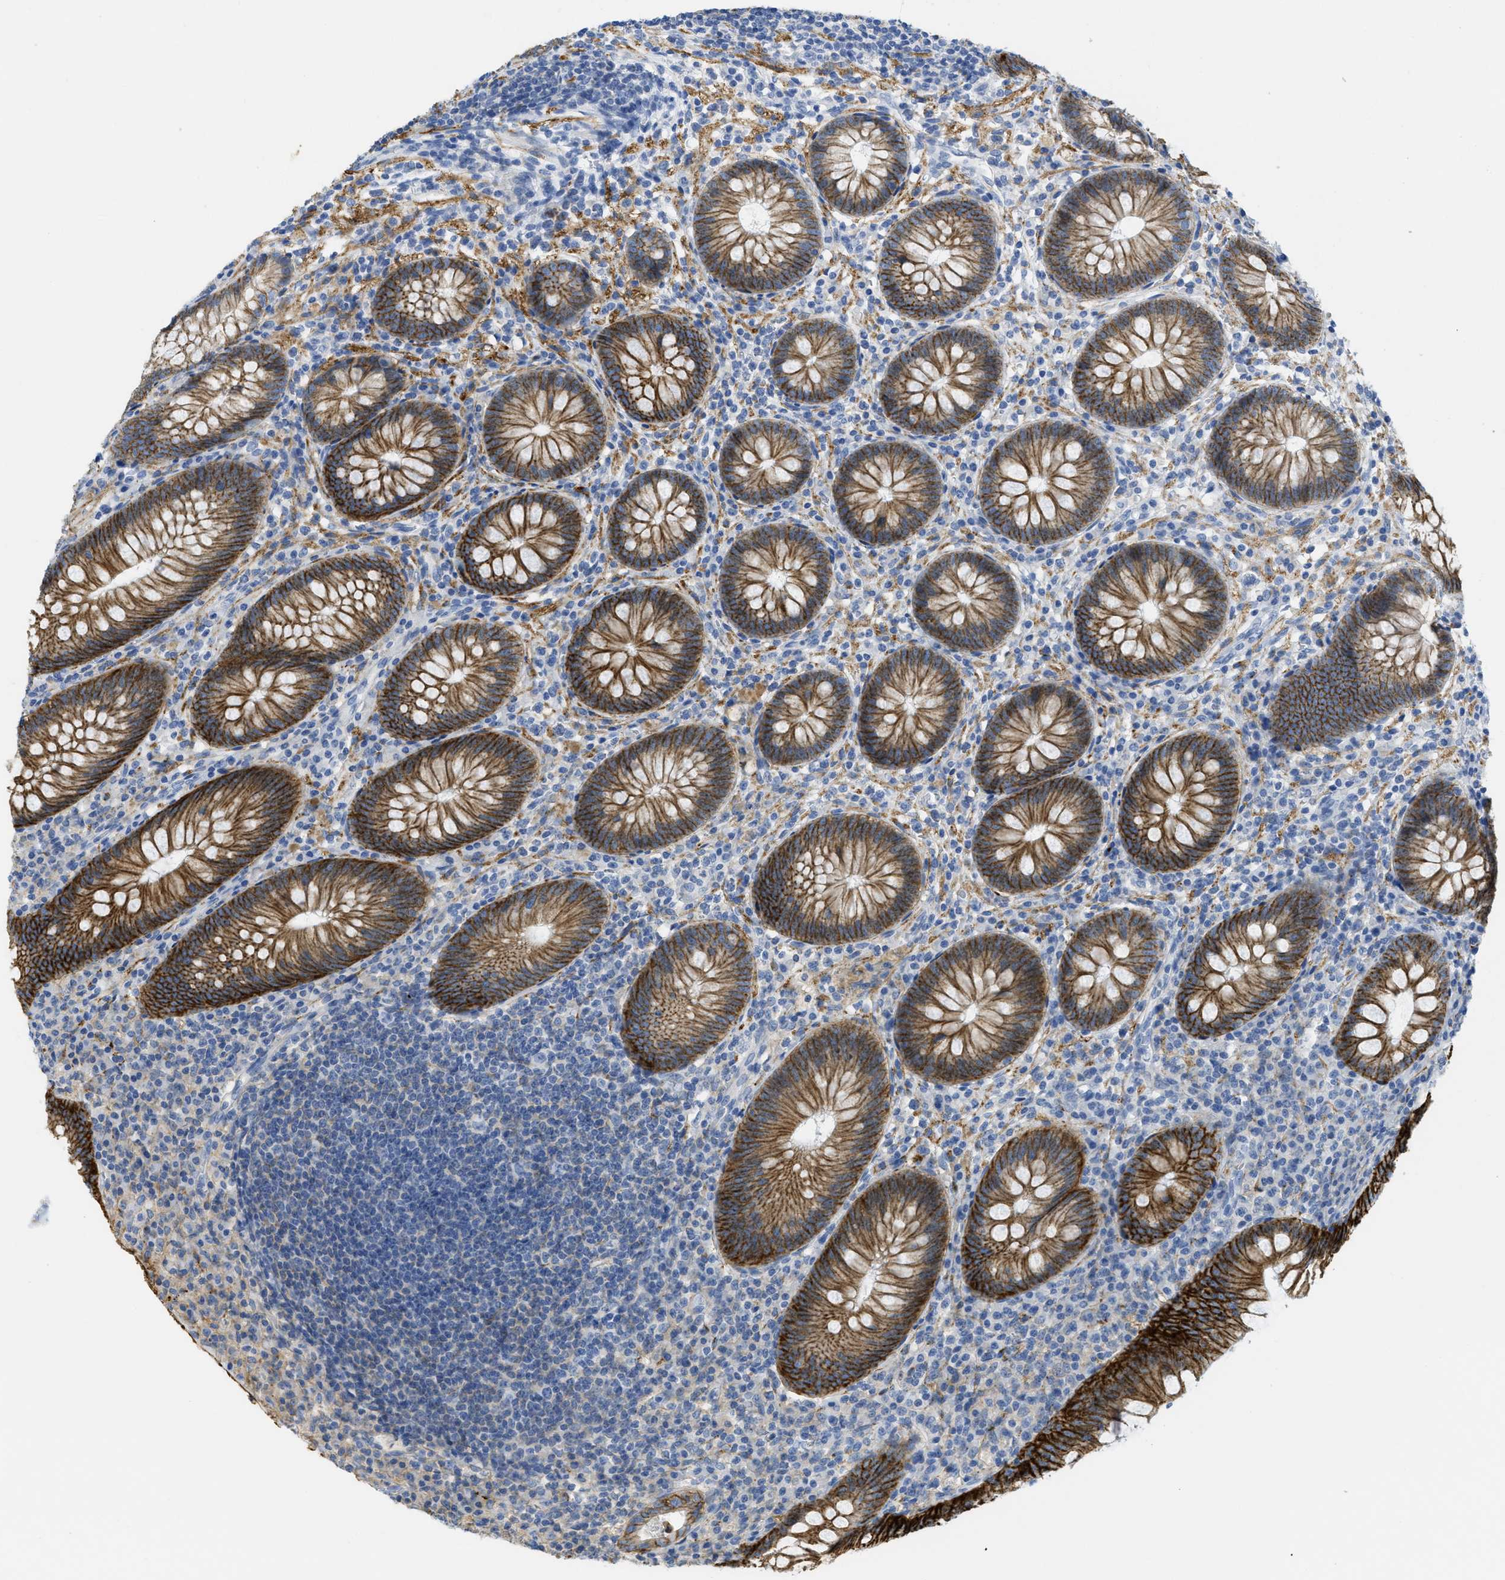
{"staining": {"intensity": "strong", "quantity": ">75%", "location": "cytoplasmic/membranous"}, "tissue": "appendix", "cell_type": "Glandular cells", "image_type": "normal", "snomed": [{"axis": "morphology", "description": "Normal tissue, NOS"}, {"axis": "topography", "description": "Appendix"}], "caption": "High-power microscopy captured an immunohistochemistry (IHC) histopathology image of unremarkable appendix, revealing strong cytoplasmic/membranous positivity in approximately >75% of glandular cells.", "gene": "CNNM4", "patient": {"sex": "male", "age": 56}}